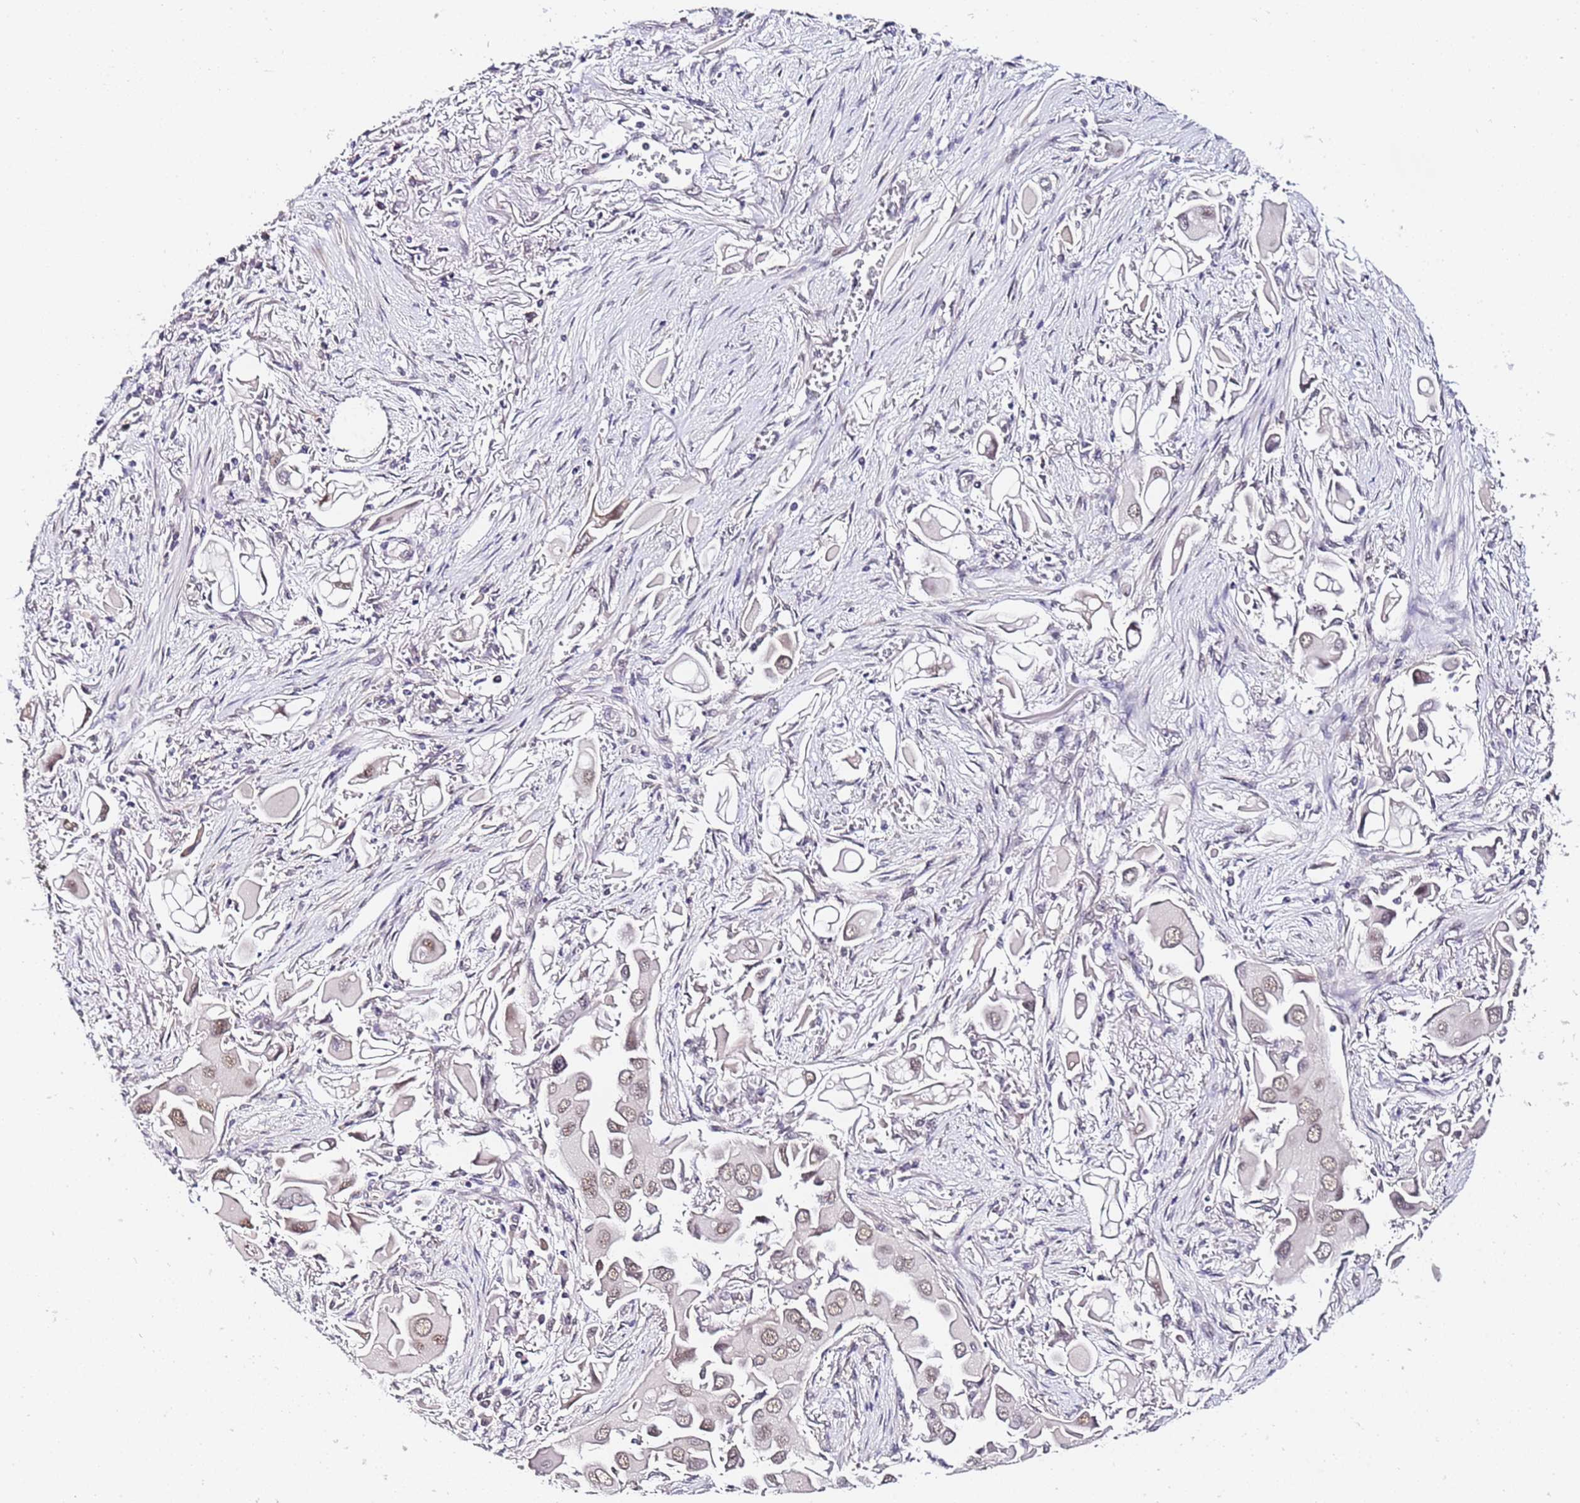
{"staining": {"intensity": "weak", "quantity": "25%-75%", "location": "nuclear"}, "tissue": "lung cancer", "cell_type": "Tumor cells", "image_type": "cancer", "snomed": [{"axis": "morphology", "description": "Adenocarcinoma, NOS"}, {"axis": "topography", "description": "Lung"}], "caption": "Tumor cells display low levels of weak nuclear expression in about 25%-75% of cells in lung adenocarcinoma.", "gene": "LSM3", "patient": {"sex": "female", "age": 76}}